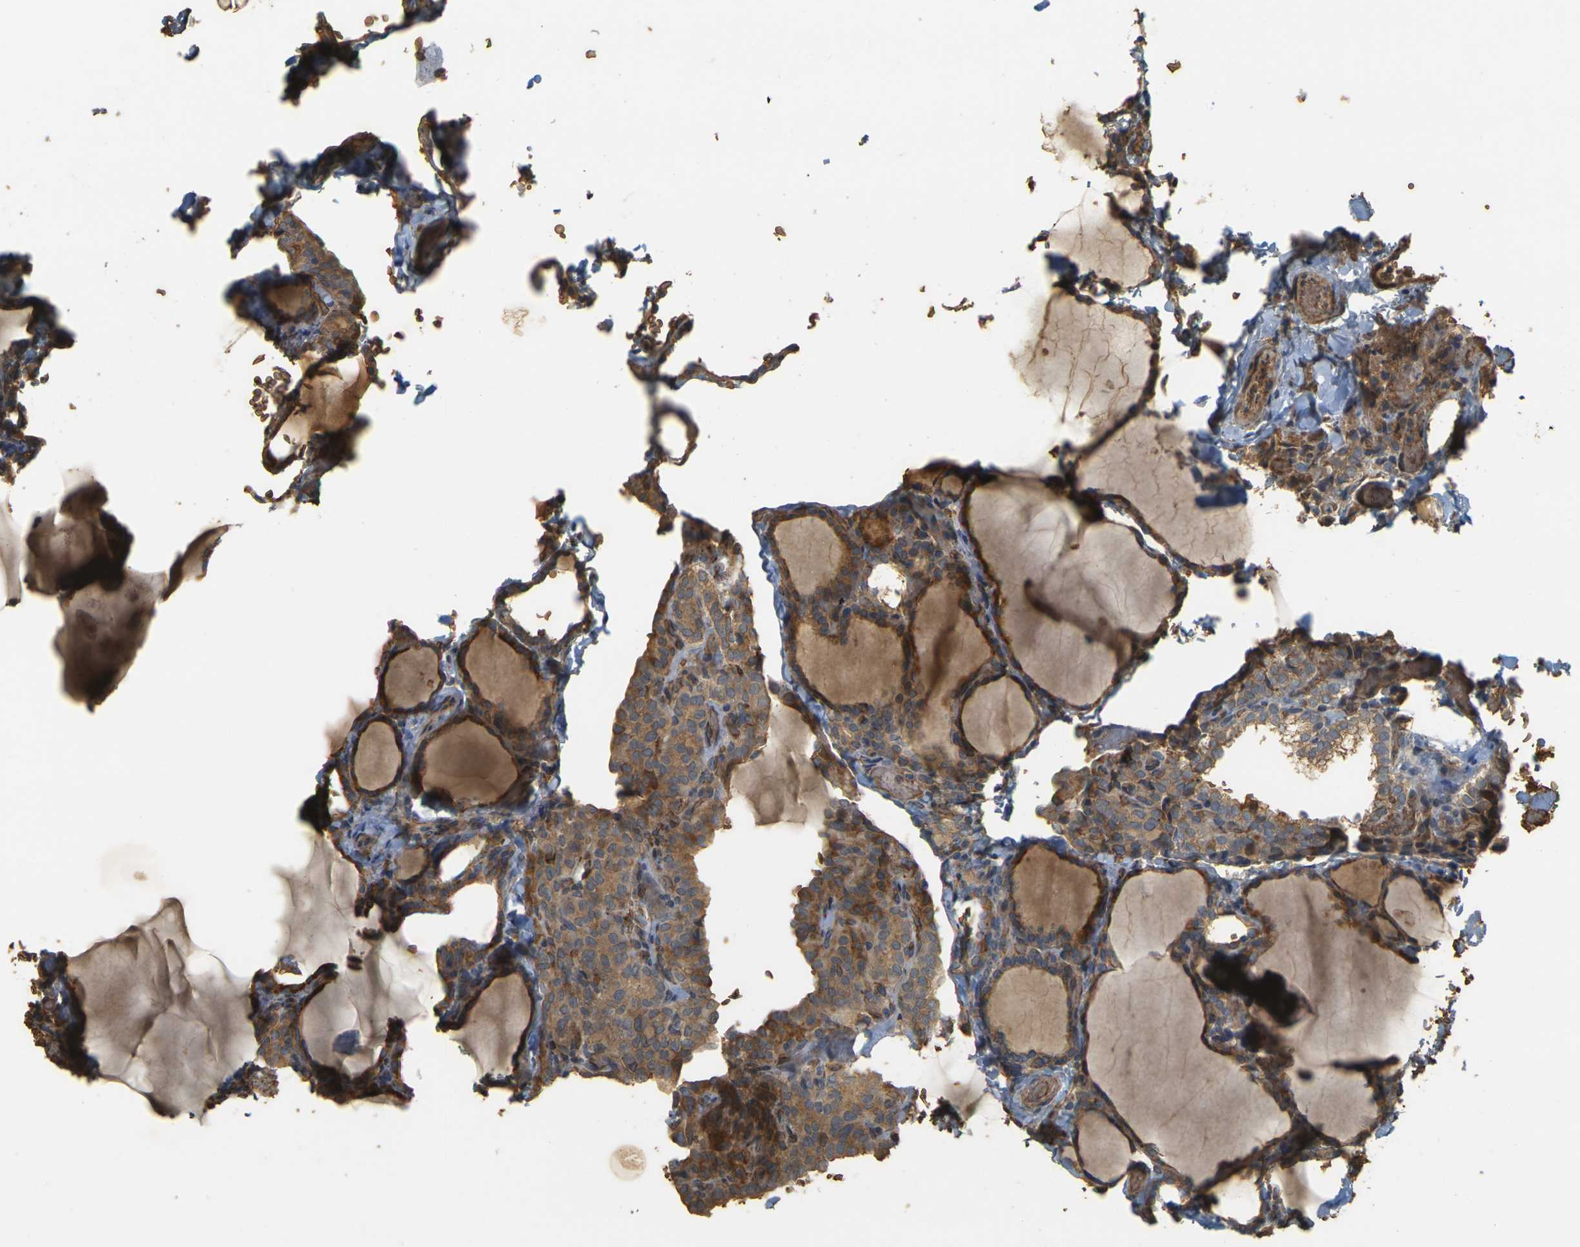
{"staining": {"intensity": "moderate", "quantity": ">75%", "location": "cytoplasmic/membranous"}, "tissue": "thyroid cancer", "cell_type": "Tumor cells", "image_type": "cancer", "snomed": [{"axis": "morphology", "description": "Normal tissue, NOS"}, {"axis": "morphology", "description": "Papillary adenocarcinoma, NOS"}, {"axis": "topography", "description": "Thyroid gland"}], "caption": "Human thyroid papillary adenocarcinoma stained for a protein (brown) demonstrates moderate cytoplasmic/membranous positive positivity in approximately >75% of tumor cells.", "gene": "MEGF9", "patient": {"sex": "female", "age": 30}}